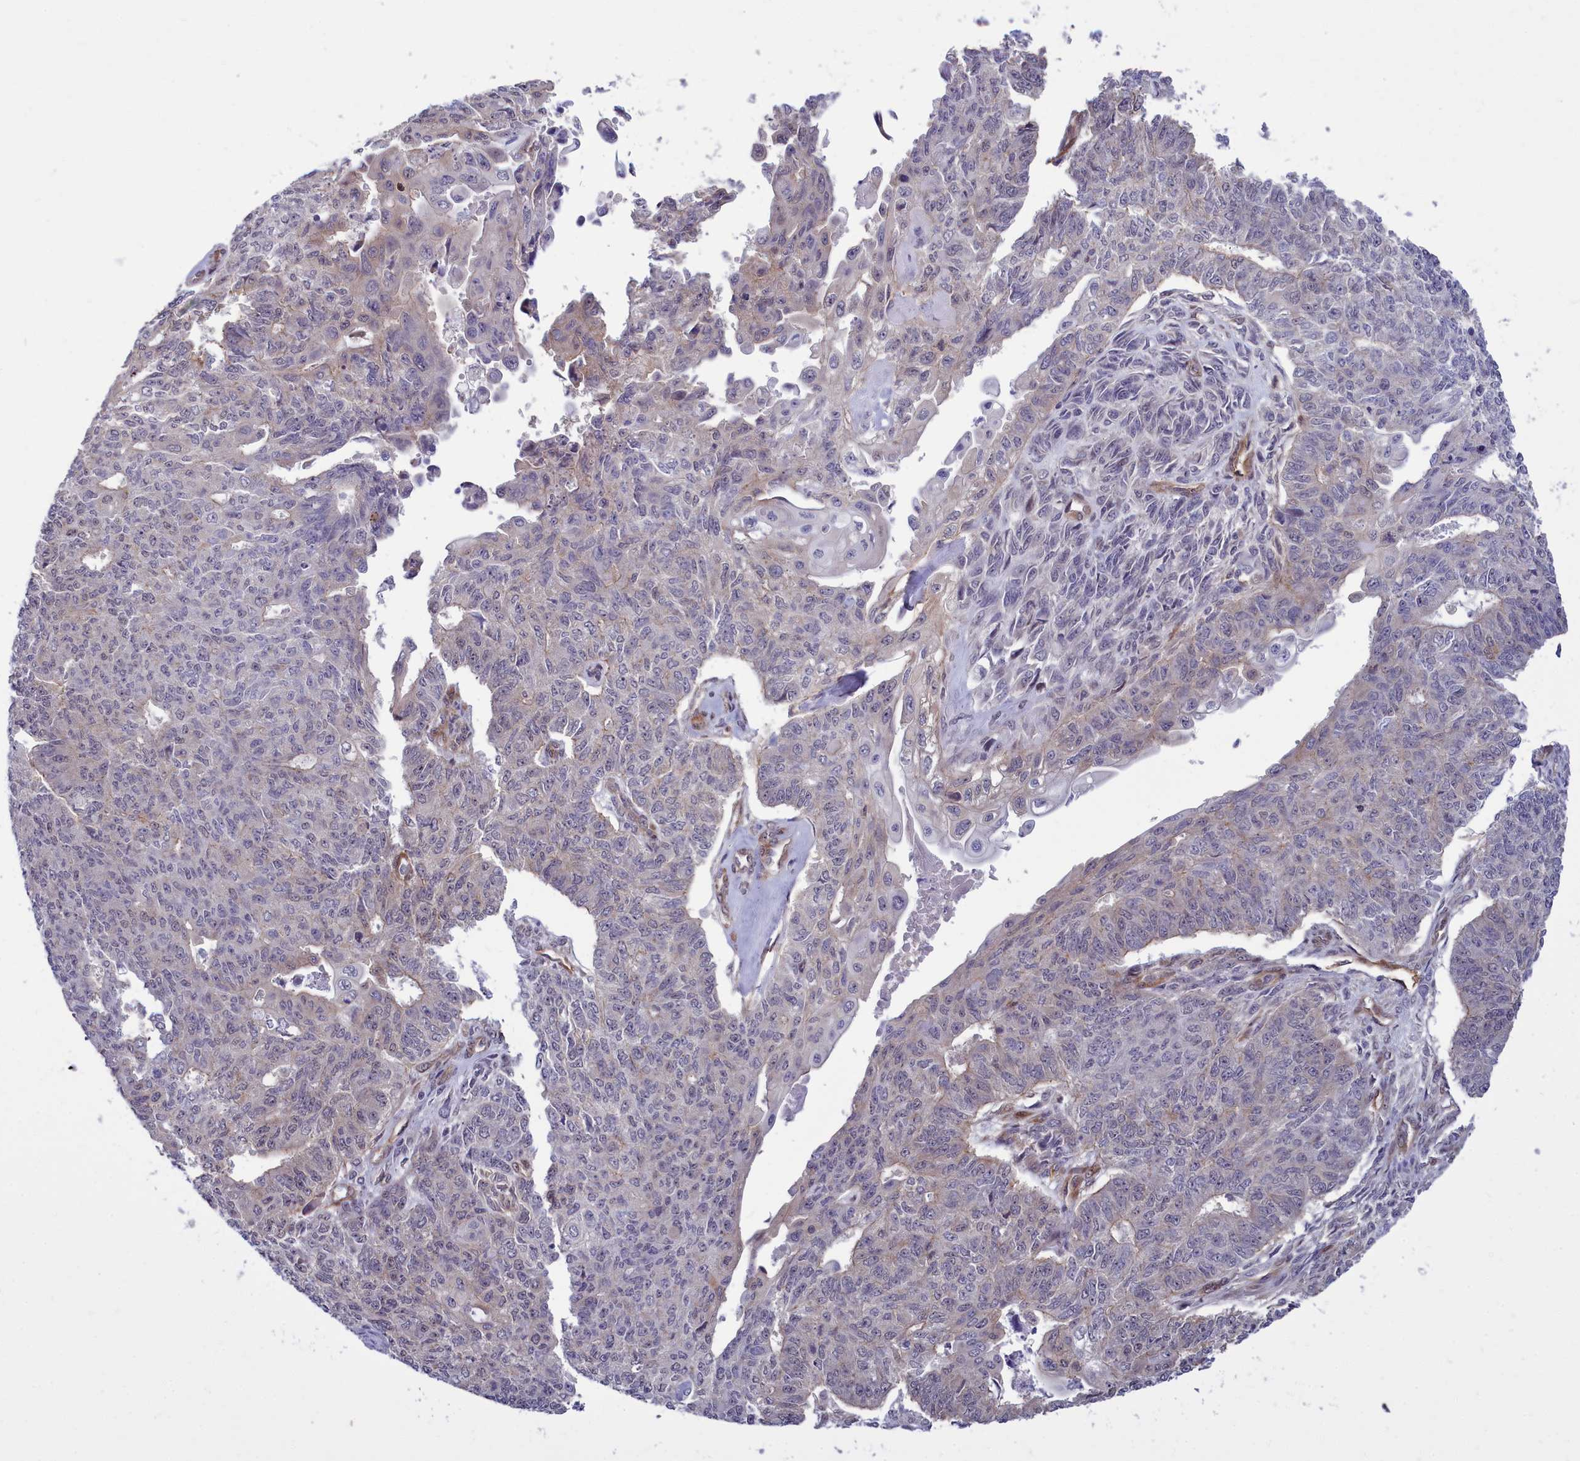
{"staining": {"intensity": "negative", "quantity": "none", "location": "none"}, "tissue": "endometrial cancer", "cell_type": "Tumor cells", "image_type": "cancer", "snomed": [{"axis": "morphology", "description": "Adenocarcinoma, NOS"}, {"axis": "topography", "description": "Endometrium"}], "caption": "This photomicrograph is of endometrial cancer (adenocarcinoma) stained with IHC to label a protein in brown with the nuclei are counter-stained blue. There is no staining in tumor cells.", "gene": "BCAR1", "patient": {"sex": "female", "age": 32}}